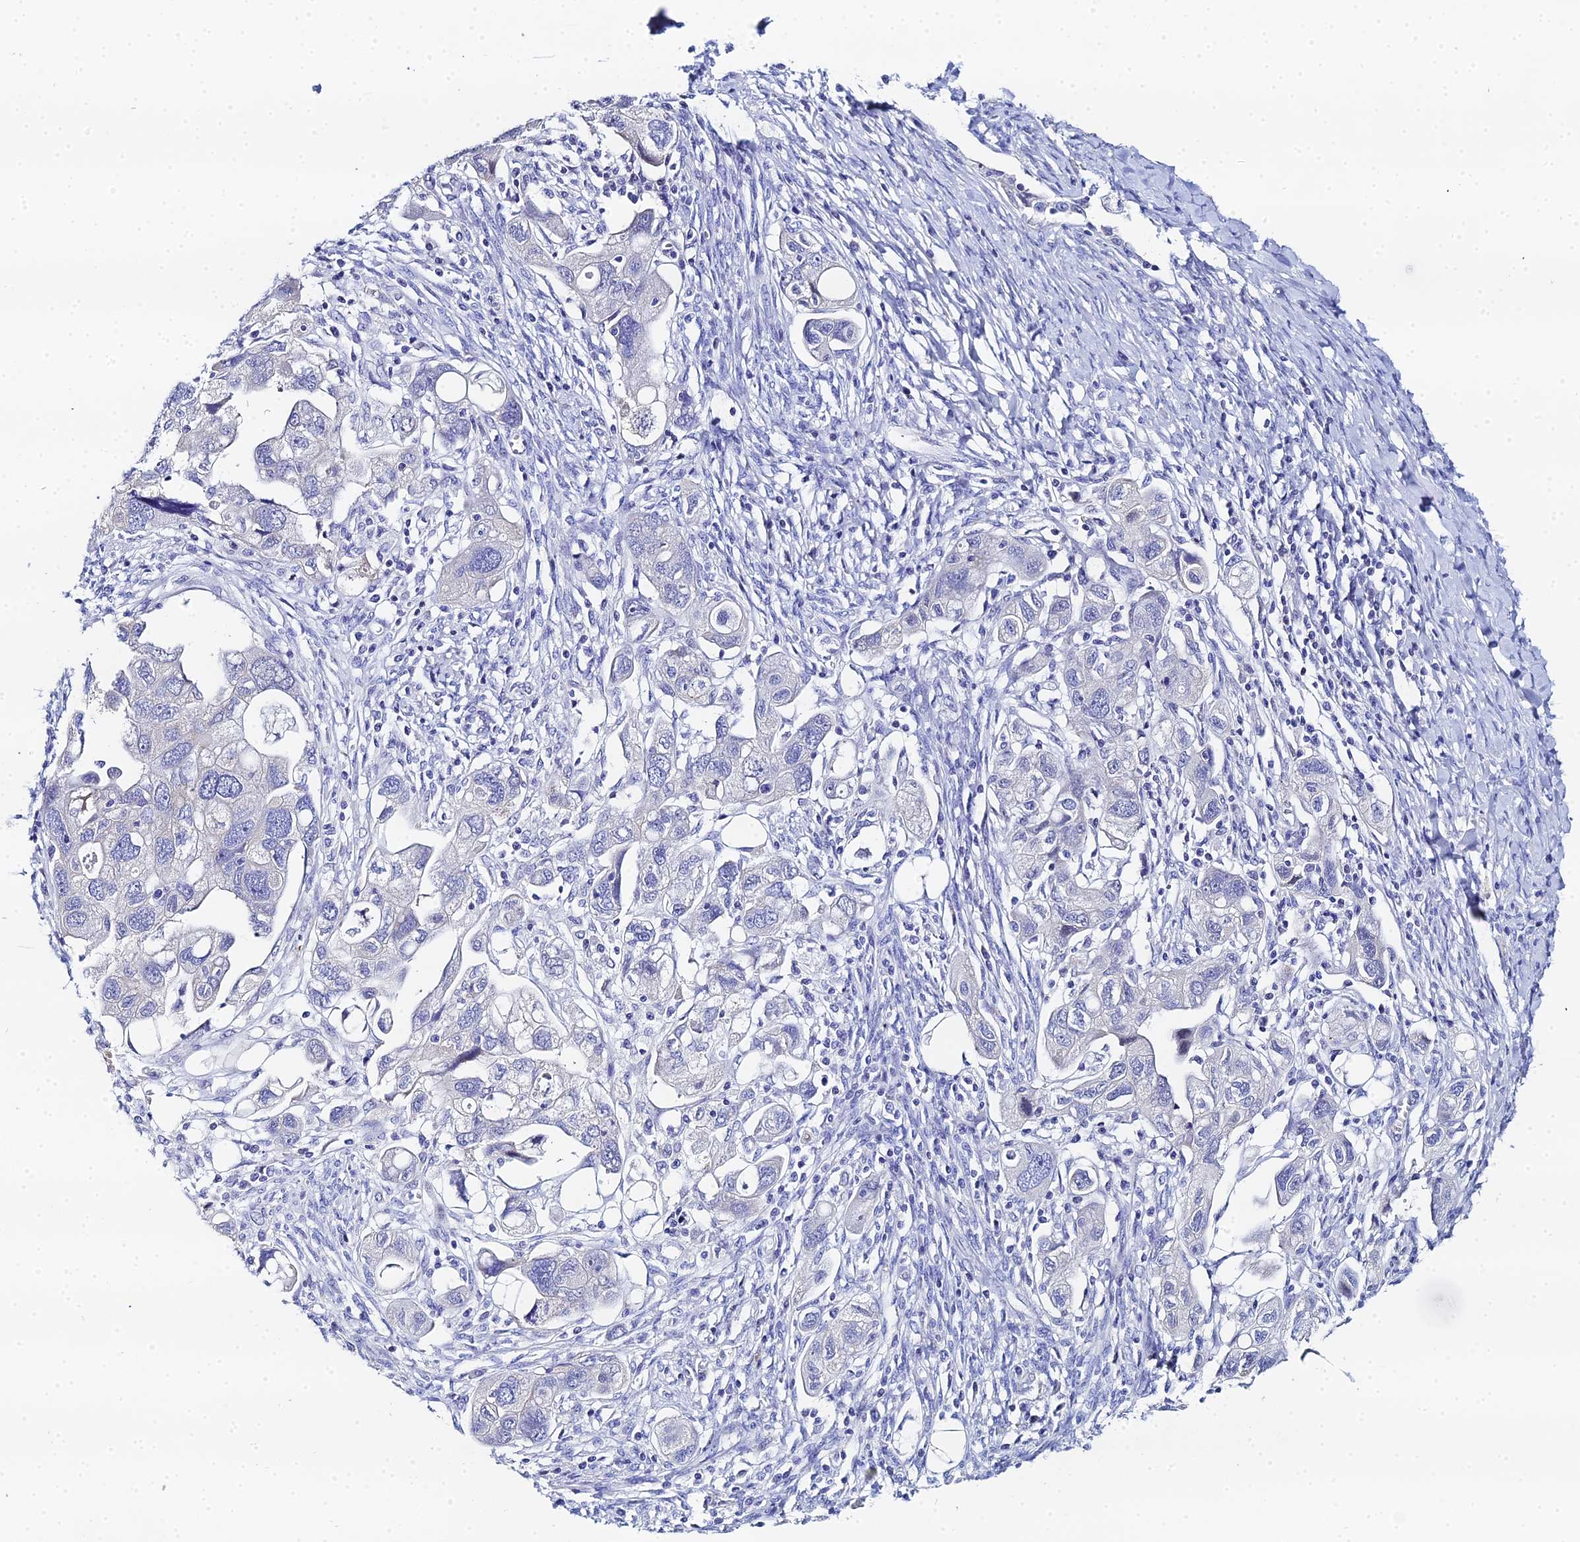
{"staining": {"intensity": "negative", "quantity": "none", "location": "none"}, "tissue": "ovarian cancer", "cell_type": "Tumor cells", "image_type": "cancer", "snomed": [{"axis": "morphology", "description": "Carcinoma, NOS"}, {"axis": "morphology", "description": "Cystadenocarcinoma, serous, NOS"}, {"axis": "topography", "description": "Ovary"}], "caption": "Immunohistochemistry (IHC) image of ovarian serous cystadenocarcinoma stained for a protein (brown), which displays no staining in tumor cells.", "gene": "OCM", "patient": {"sex": "female", "age": 69}}